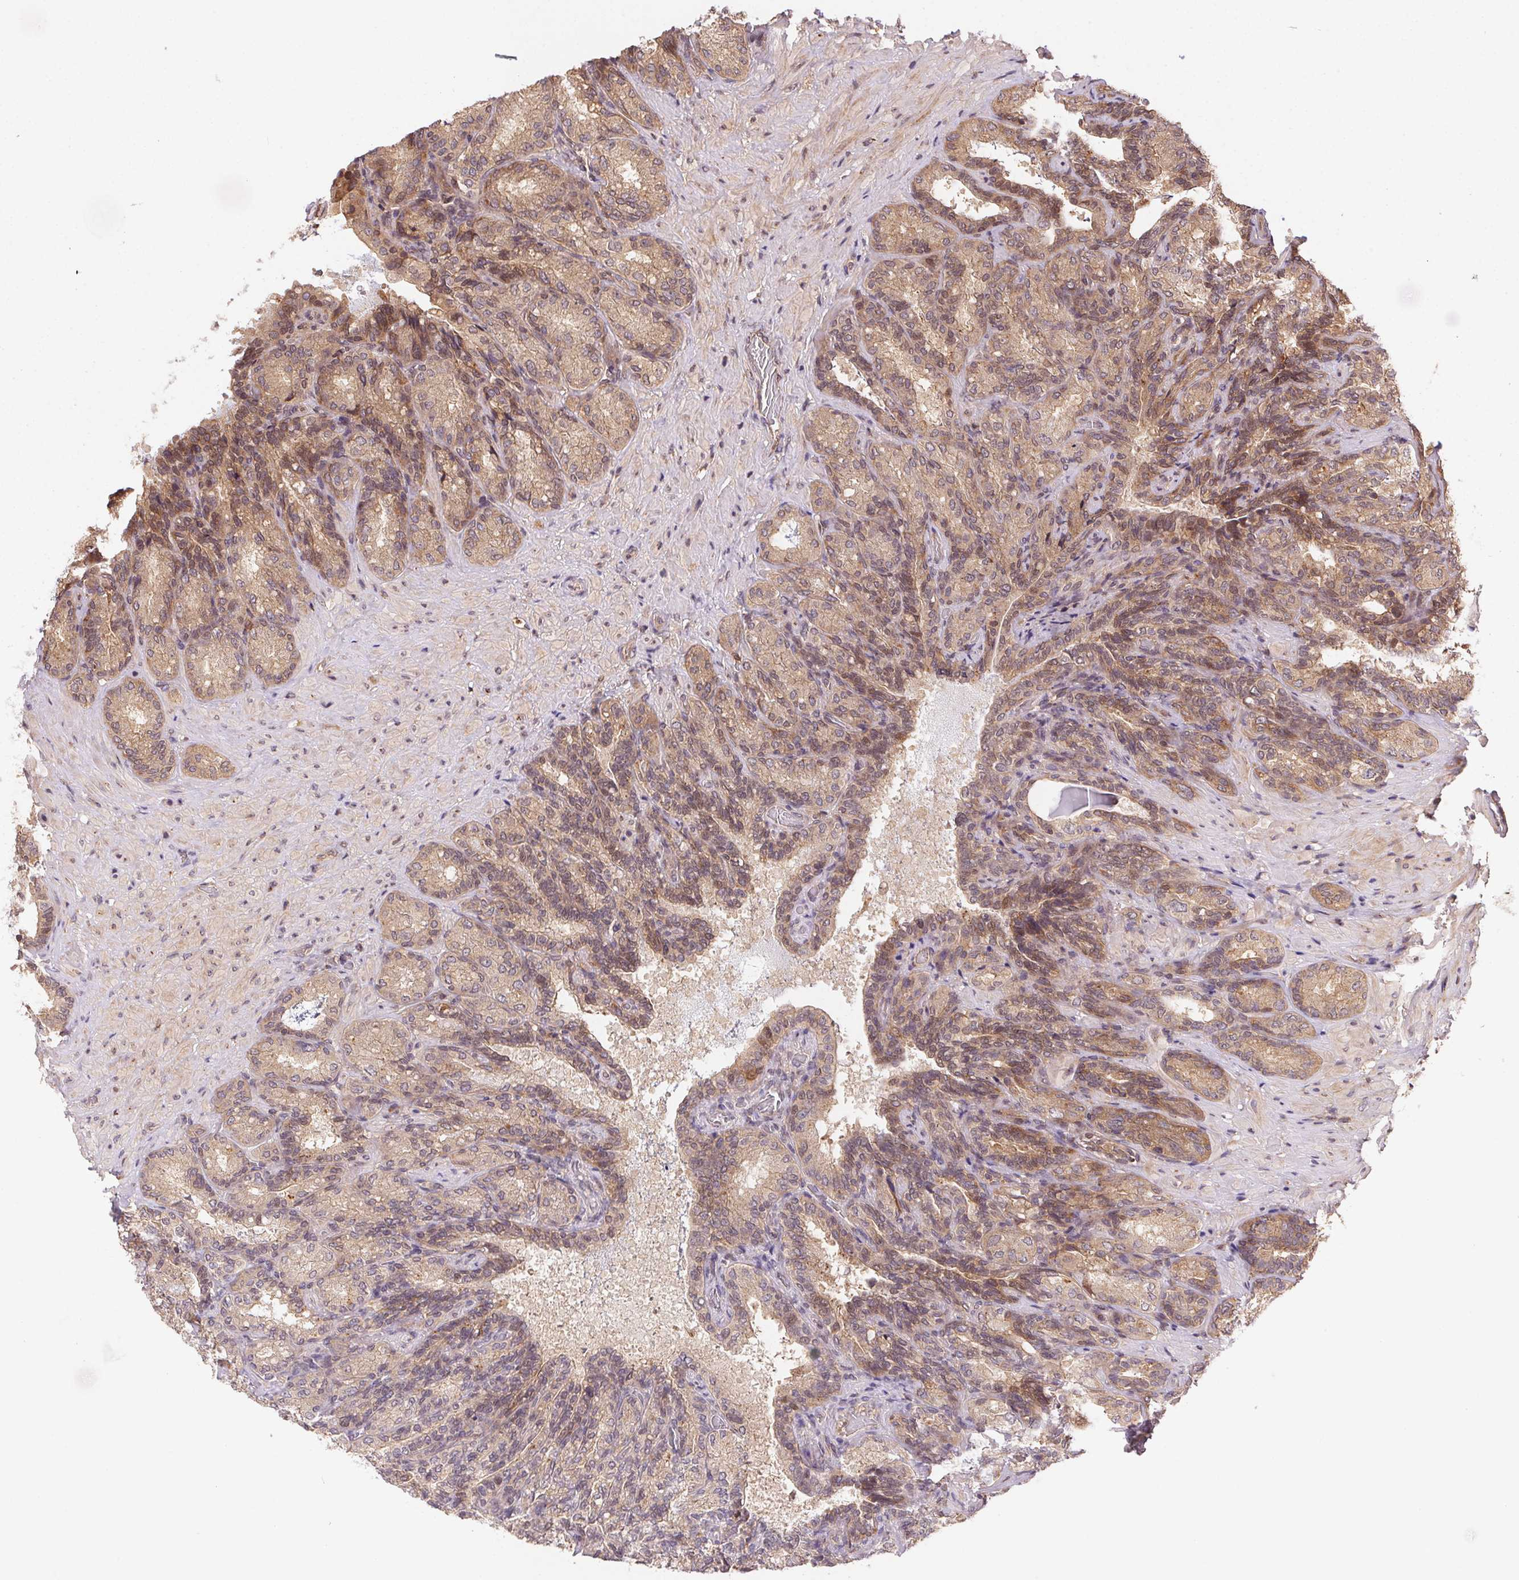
{"staining": {"intensity": "weak", "quantity": ">75%", "location": "cytoplasmic/membranous,nuclear"}, "tissue": "seminal vesicle", "cell_type": "Glandular cells", "image_type": "normal", "snomed": [{"axis": "morphology", "description": "Normal tissue, NOS"}, {"axis": "topography", "description": "Seminal veicle"}], "caption": "Immunohistochemistry staining of normal seminal vesicle, which exhibits low levels of weak cytoplasmic/membranous,nuclear expression in approximately >75% of glandular cells indicating weak cytoplasmic/membranous,nuclear protein expression. The staining was performed using DAB (3,3'-diaminobenzidine) (brown) for protein detection and nuclei were counterstained in hematoxylin (blue).", "gene": "MEX3D", "patient": {"sex": "male", "age": 68}}